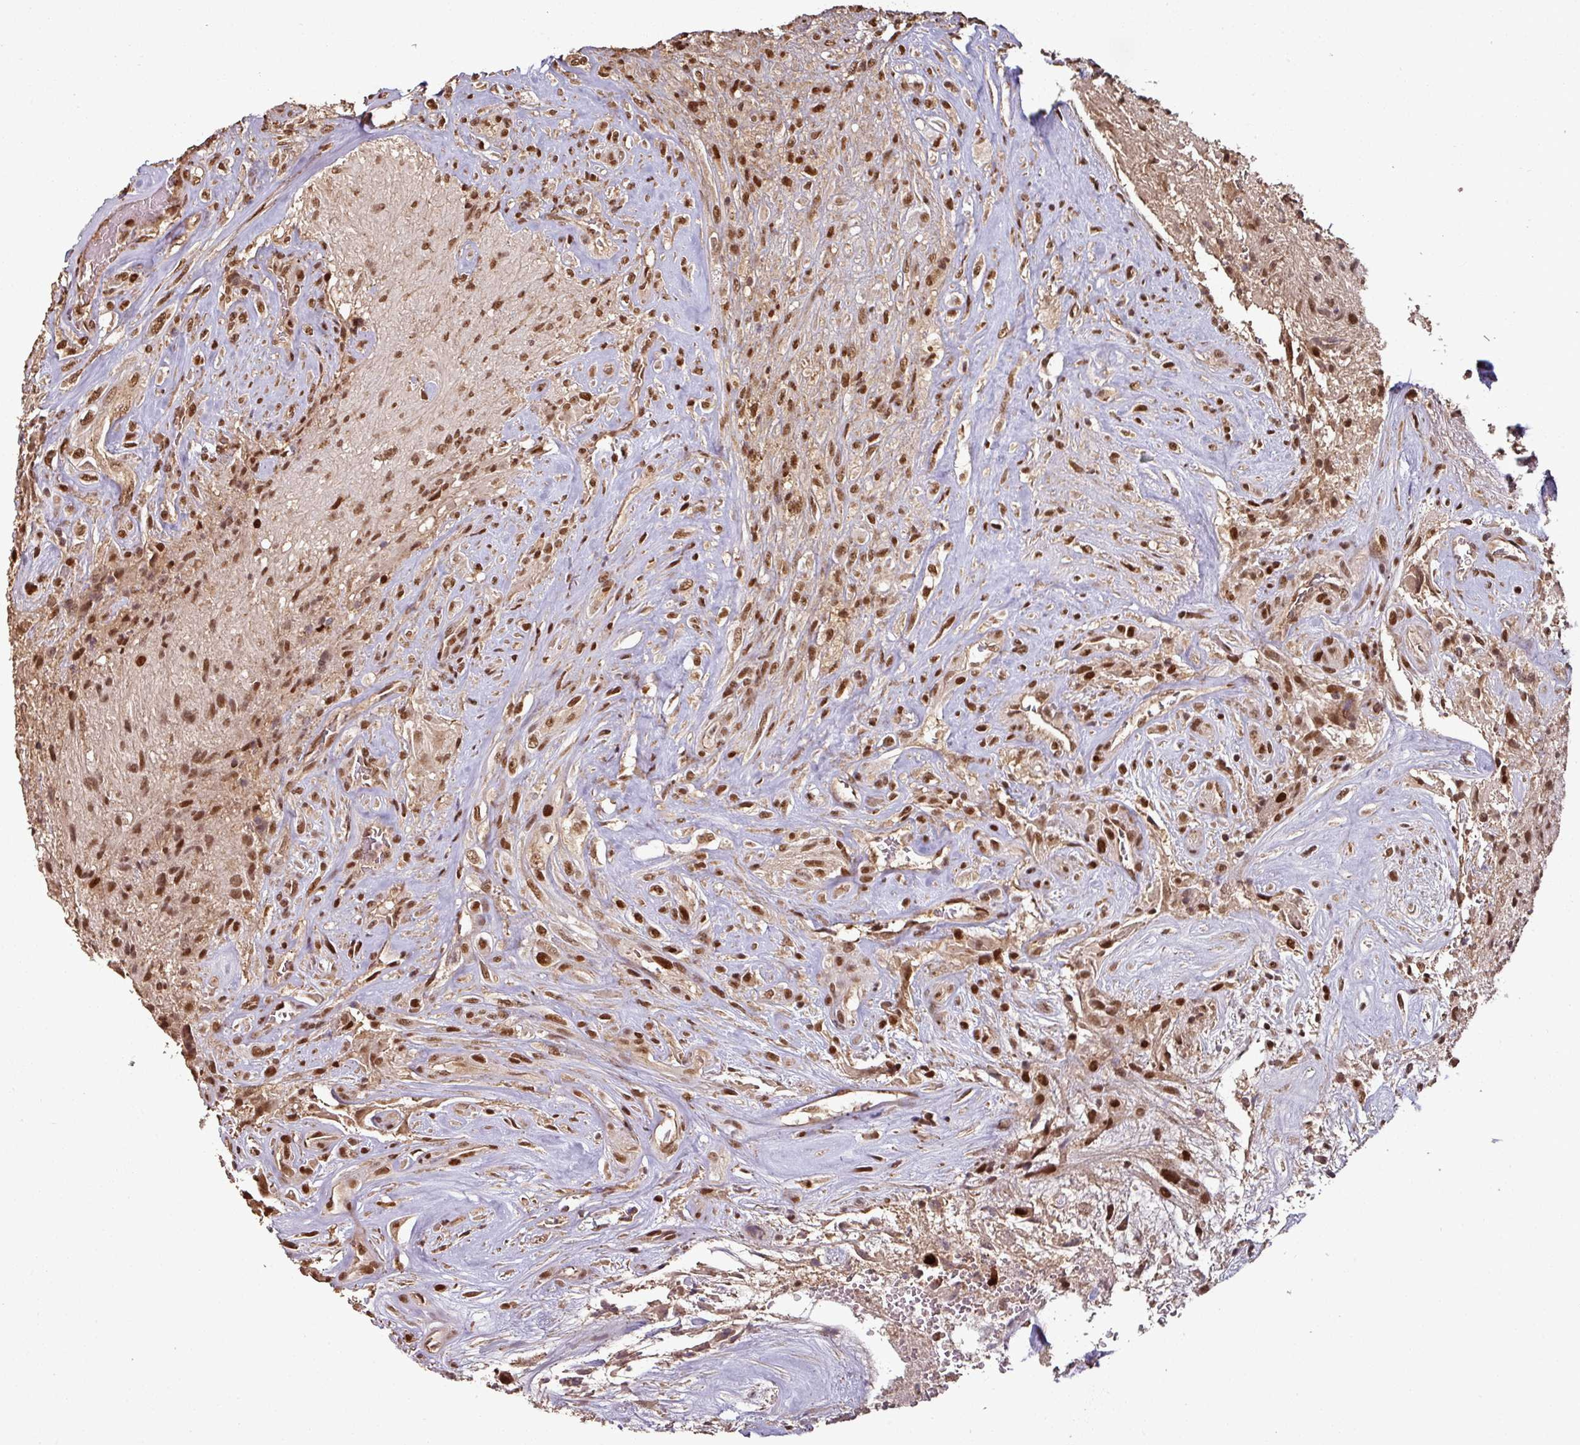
{"staining": {"intensity": "moderate", "quantity": ">75%", "location": "nuclear"}, "tissue": "glioma", "cell_type": "Tumor cells", "image_type": "cancer", "snomed": [{"axis": "morphology", "description": "Glioma, malignant, High grade"}, {"axis": "topography", "description": "Brain"}], "caption": "Immunohistochemistry photomicrograph of glioma stained for a protein (brown), which reveals medium levels of moderate nuclear expression in about >75% of tumor cells.", "gene": "POLD1", "patient": {"sex": "male", "age": 56}}